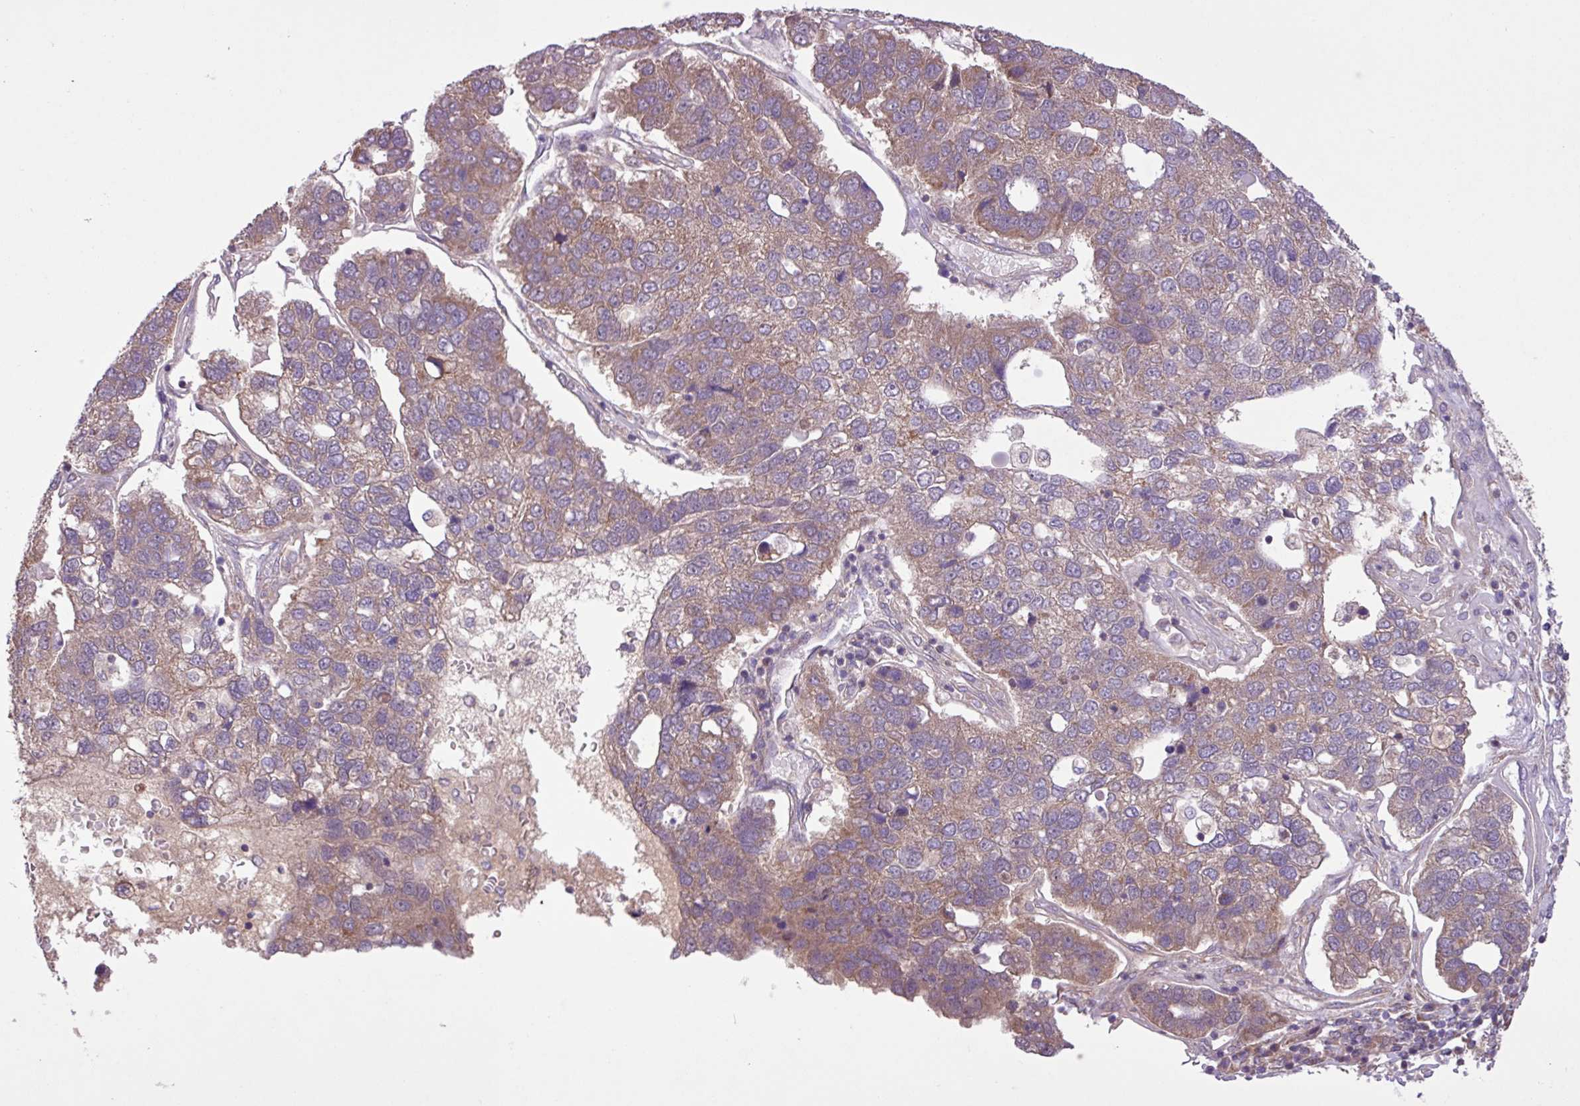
{"staining": {"intensity": "weak", "quantity": ">75%", "location": "cytoplasmic/membranous"}, "tissue": "pancreatic cancer", "cell_type": "Tumor cells", "image_type": "cancer", "snomed": [{"axis": "morphology", "description": "Adenocarcinoma, NOS"}, {"axis": "topography", "description": "Pancreas"}], "caption": "This is an image of immunohistochemistry (IHC) staining of pancreatic cancer, which shows weak expression in the cytoplasmic/membranous of tumor cells.", "gene": "TIMM10B", "patient": {"sex": "female", "age": 61}}